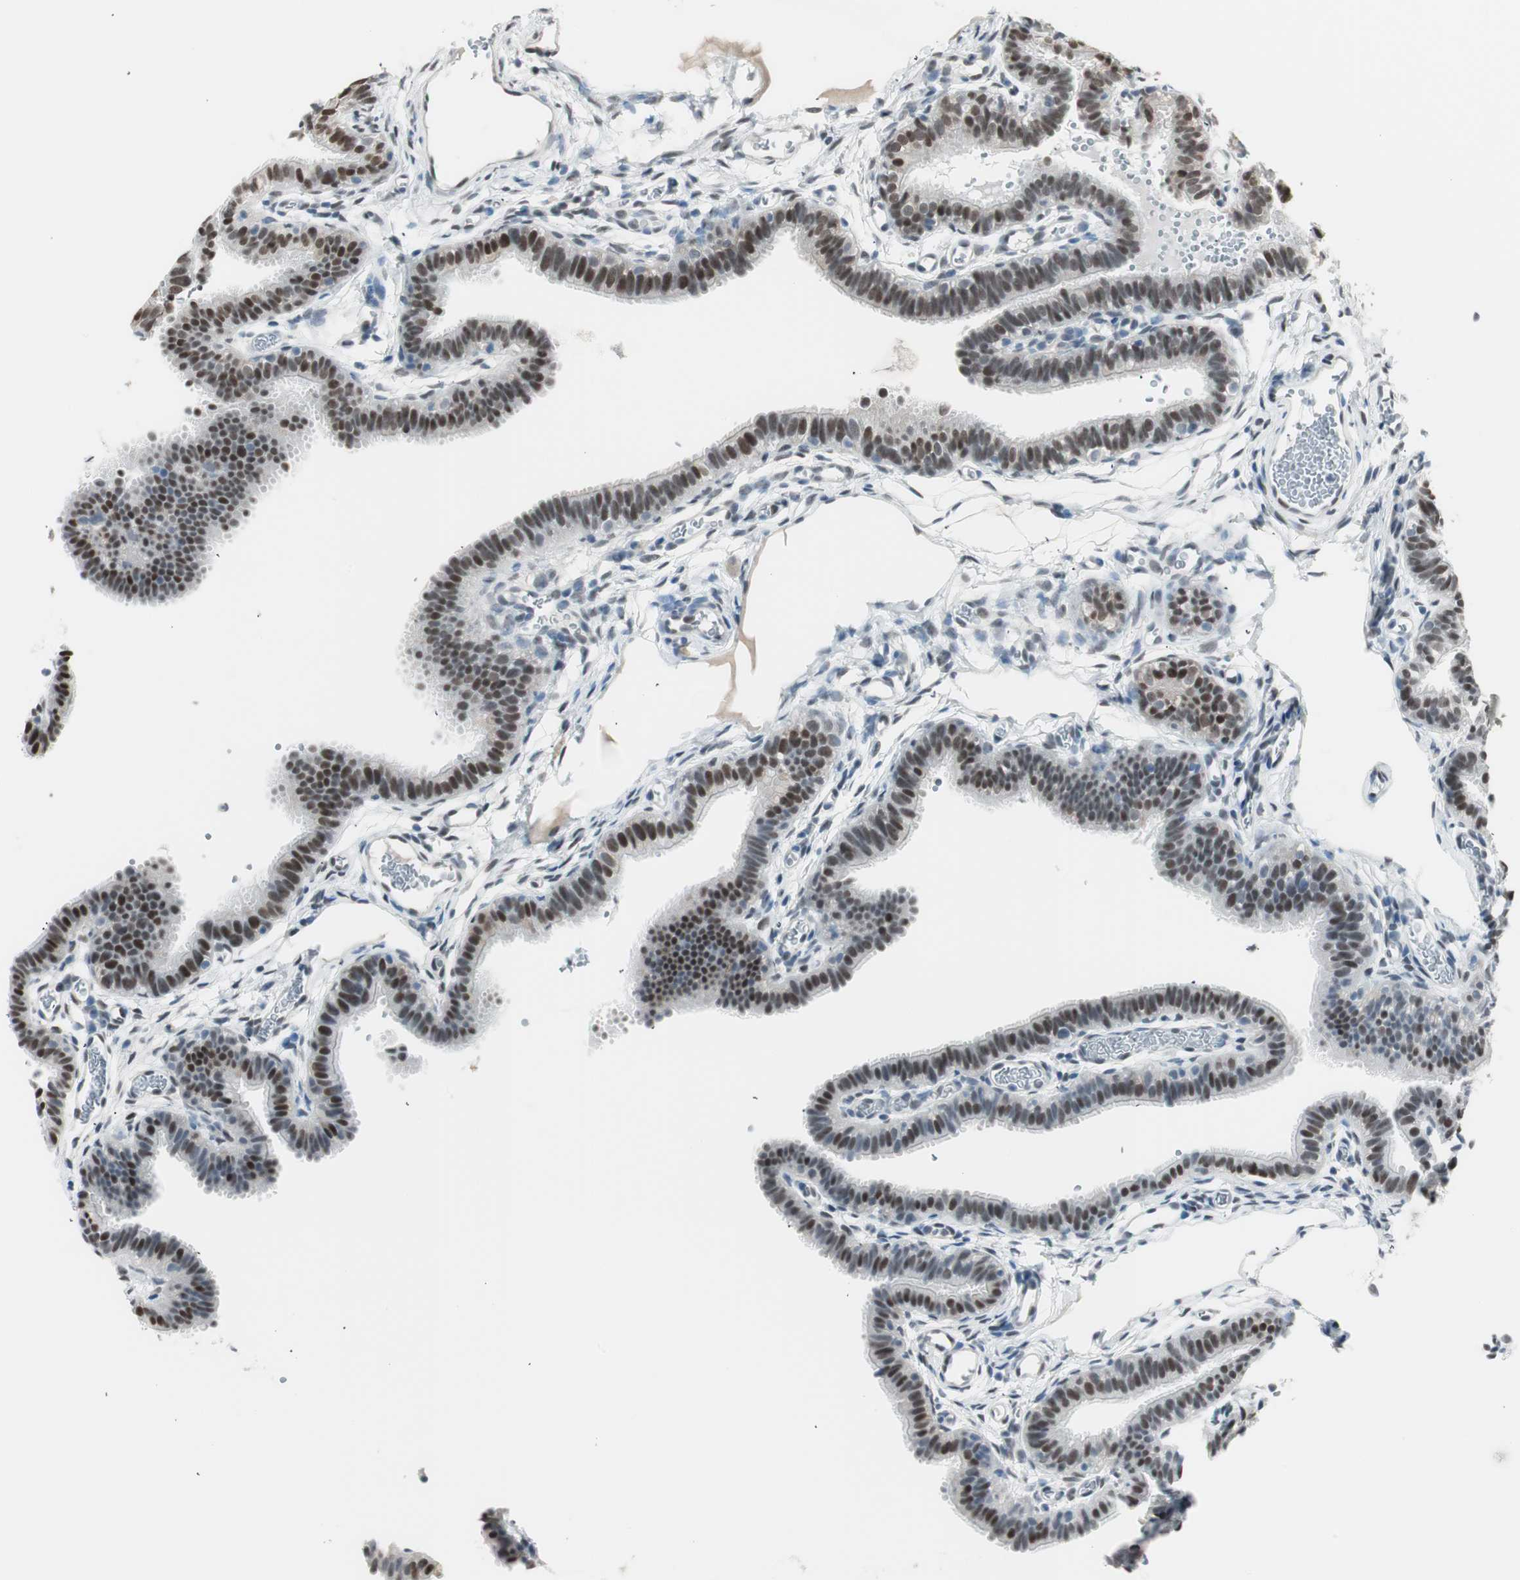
{"staining": {"intensity": "strong", "quantity": ">75%", "location": "nuclear"}, "tissue": "fallopian tube", "cell_type": "Glandular cells", "image_type": "normal", "snomed": [{"axis": "morphology", "description": "Normal tissue, NOS"}, {"axis": "topography", "description": "Fallopian tube"}, {"axis": "topography", "description": "Placenta"}], "caption": "Glandular cells display high levels of strong nuclear staining in approximately >75% of cells in benign fallopian tube.", "gene": "LONP2", "patient": {"sex": "female", "age": 34}}